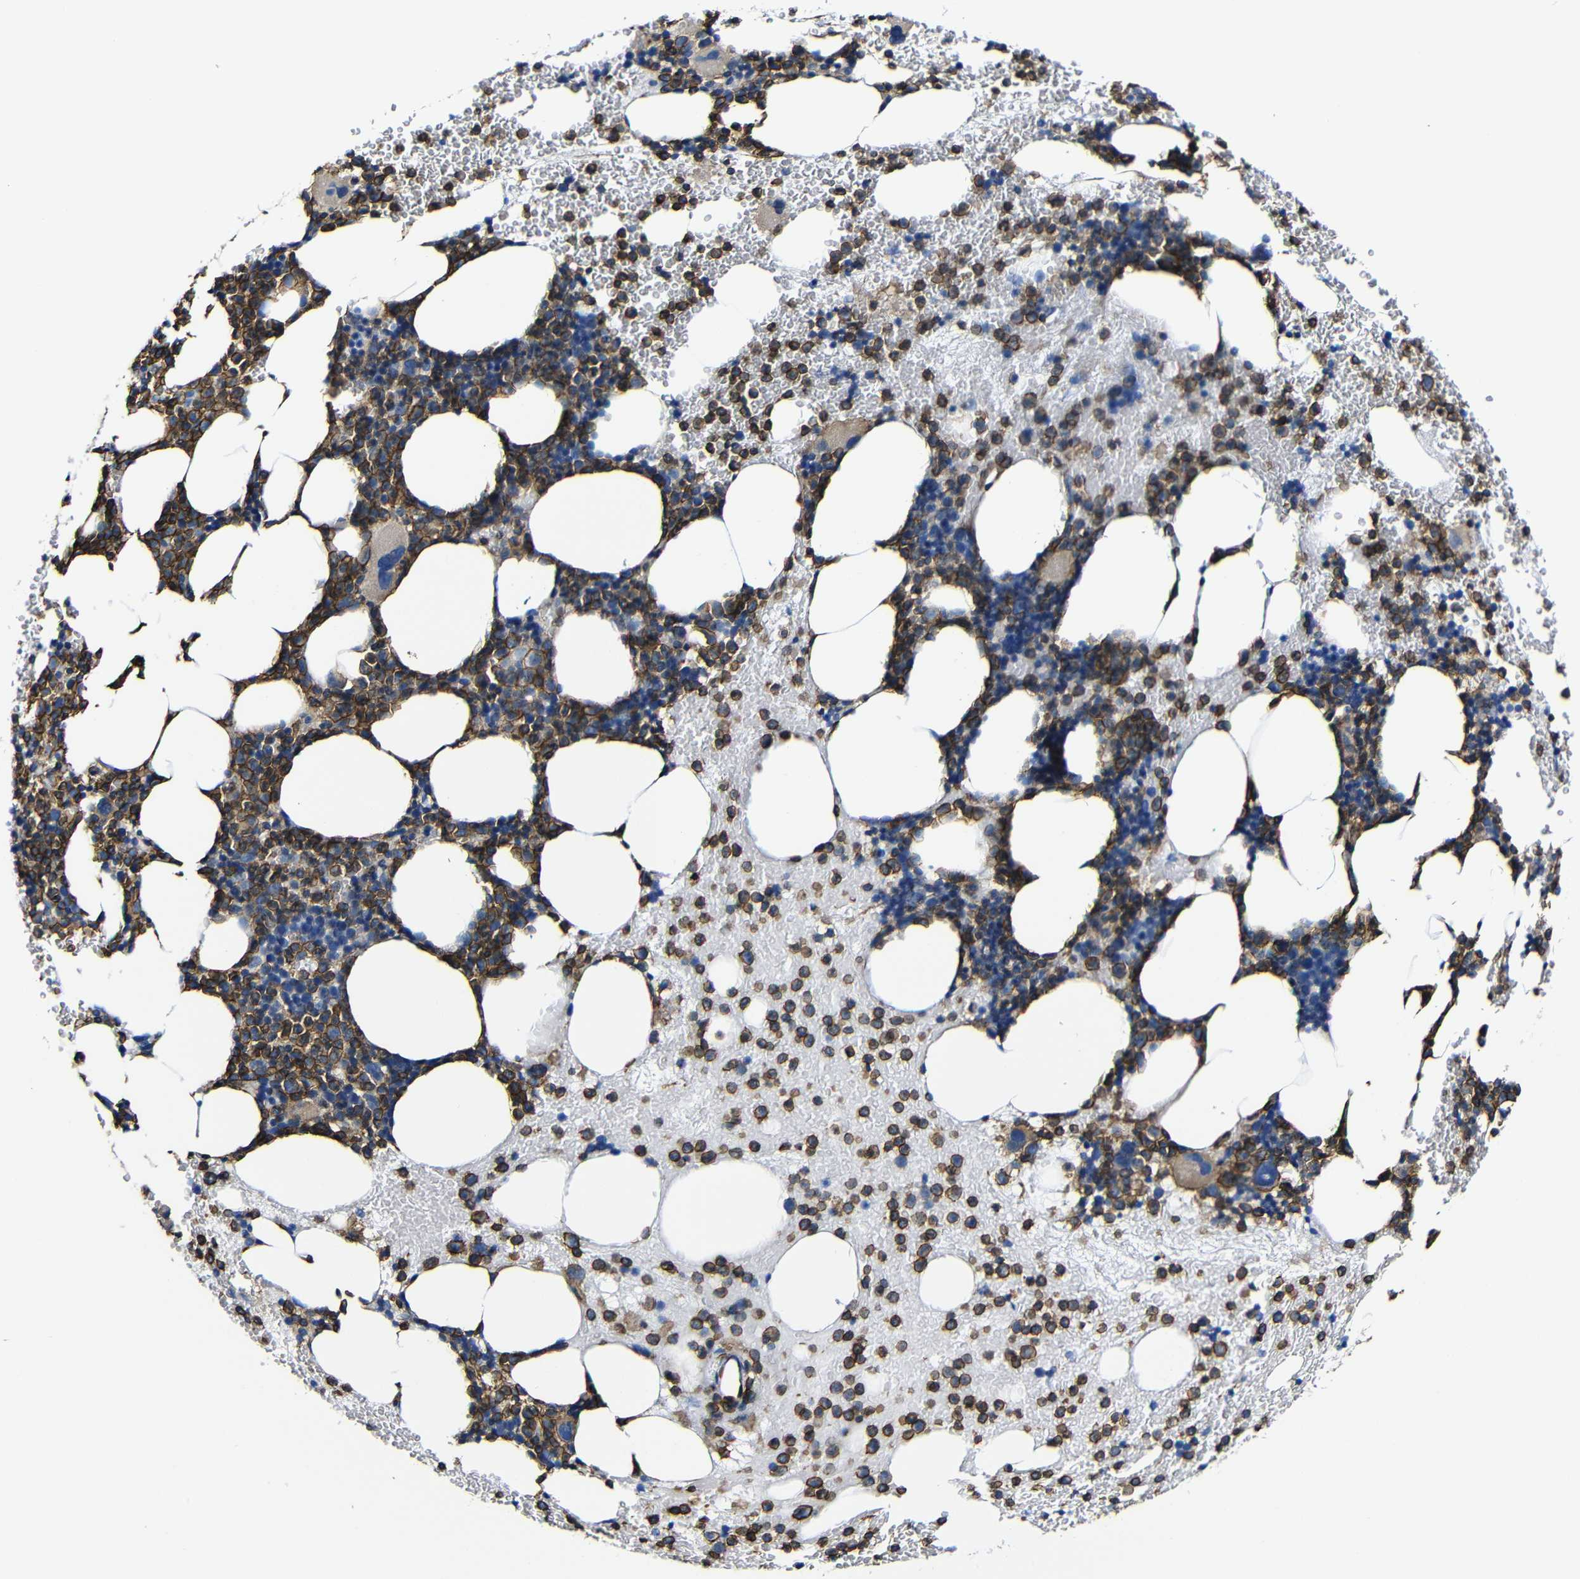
{"staining": {"intensity": "moderate", "quantity": ">75%", "location": "cytoplasmic/membranous"}, "tissue": "bone marrow", "cell_type": "Hematopoietic cells", "image_type": "normal", "snomed": [{"axis": "morphology", "description": "Normal tissue, NOS"}, {"axis": "morphology", "description": "Inflammation, NOS"}, {"axis": "topography", "description": "Bone marrow"}], "caption": "Immunohistochemical staining of normal bone marrow exhibits >75% levels of moderate cytoplasmic/membranous protein staining in about >75% of hematopoietic cells.", "gene": "MSN", "patient": {"sex": "female", "age": 76}}